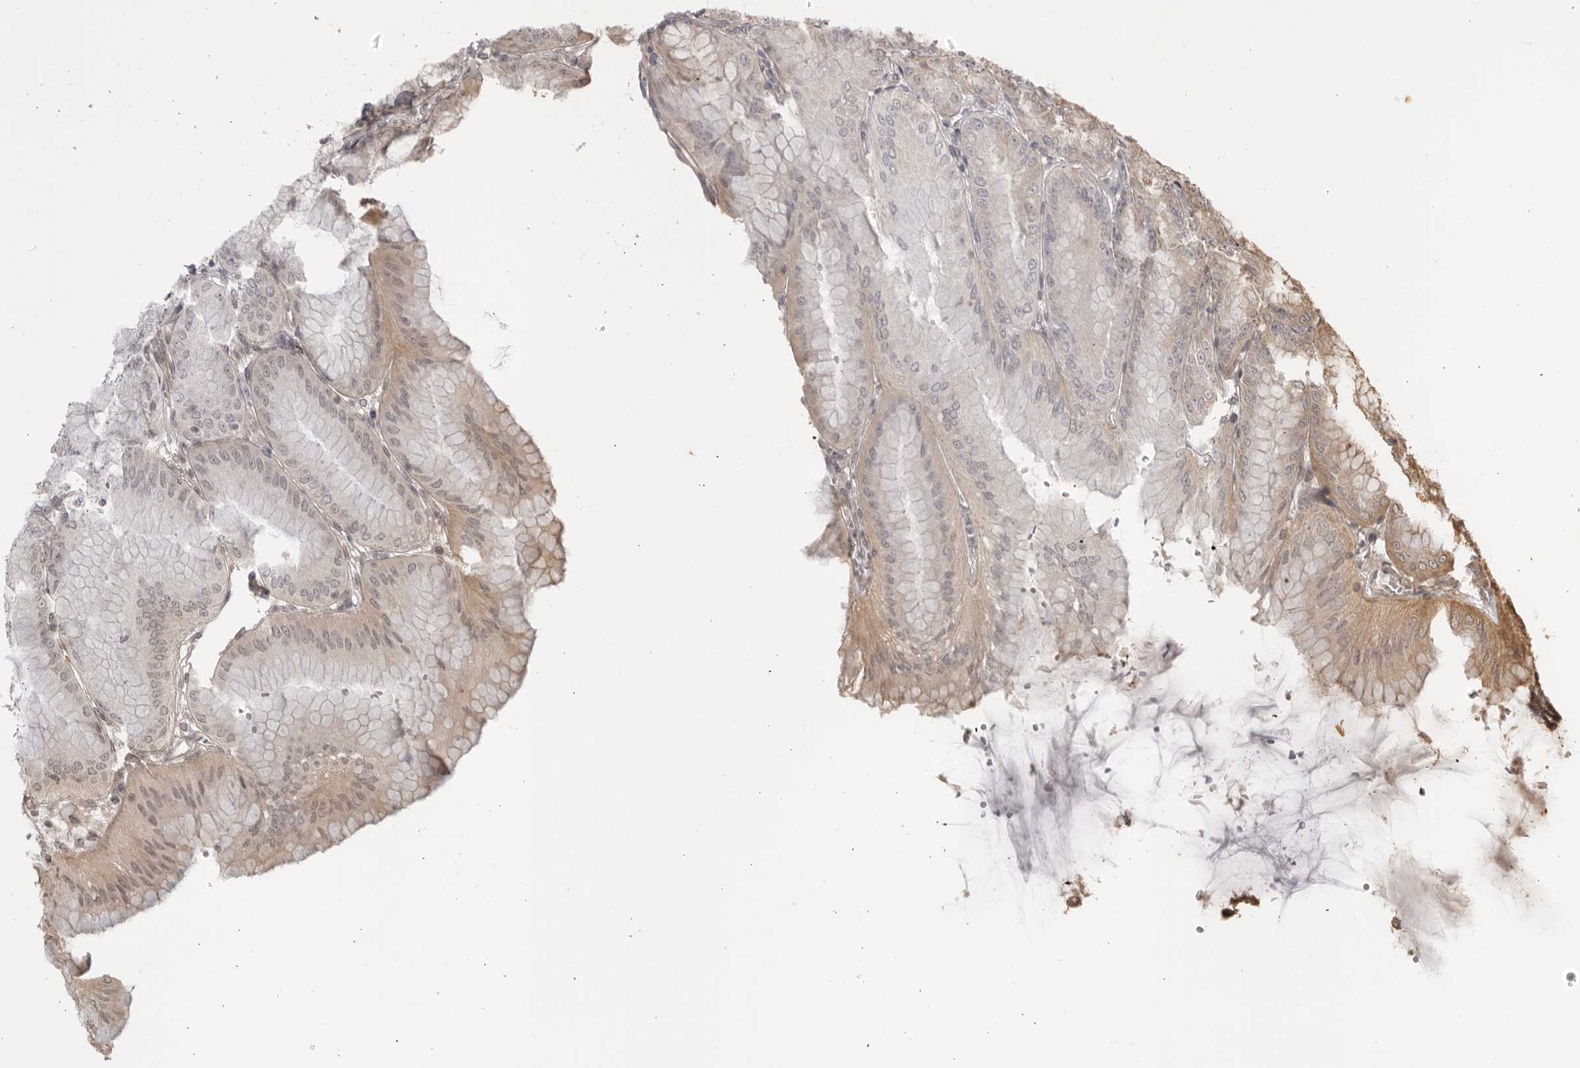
{"staining": {"intensity": "moderate", "quantity": "25%-75%", "location": "cytoplasmic/membranous,nuclear"}, "tissue": "stomach", "cell_type": "Glandular cells", "image_type": "normal", "snomed": [{"axis": "morphology", "description": "Normal tissue, NOS"}, {"axis": "topography", "description": "Stomach, lower"}], "caption": "This is a micrograph of immunohistochemistry staining of benign stomach, which shows moderate staining in the cytoplasmic/membranous,nuclear of glandular cells.", "gene": "TCF21", "patient": {"sex": "male", "age": 71}}